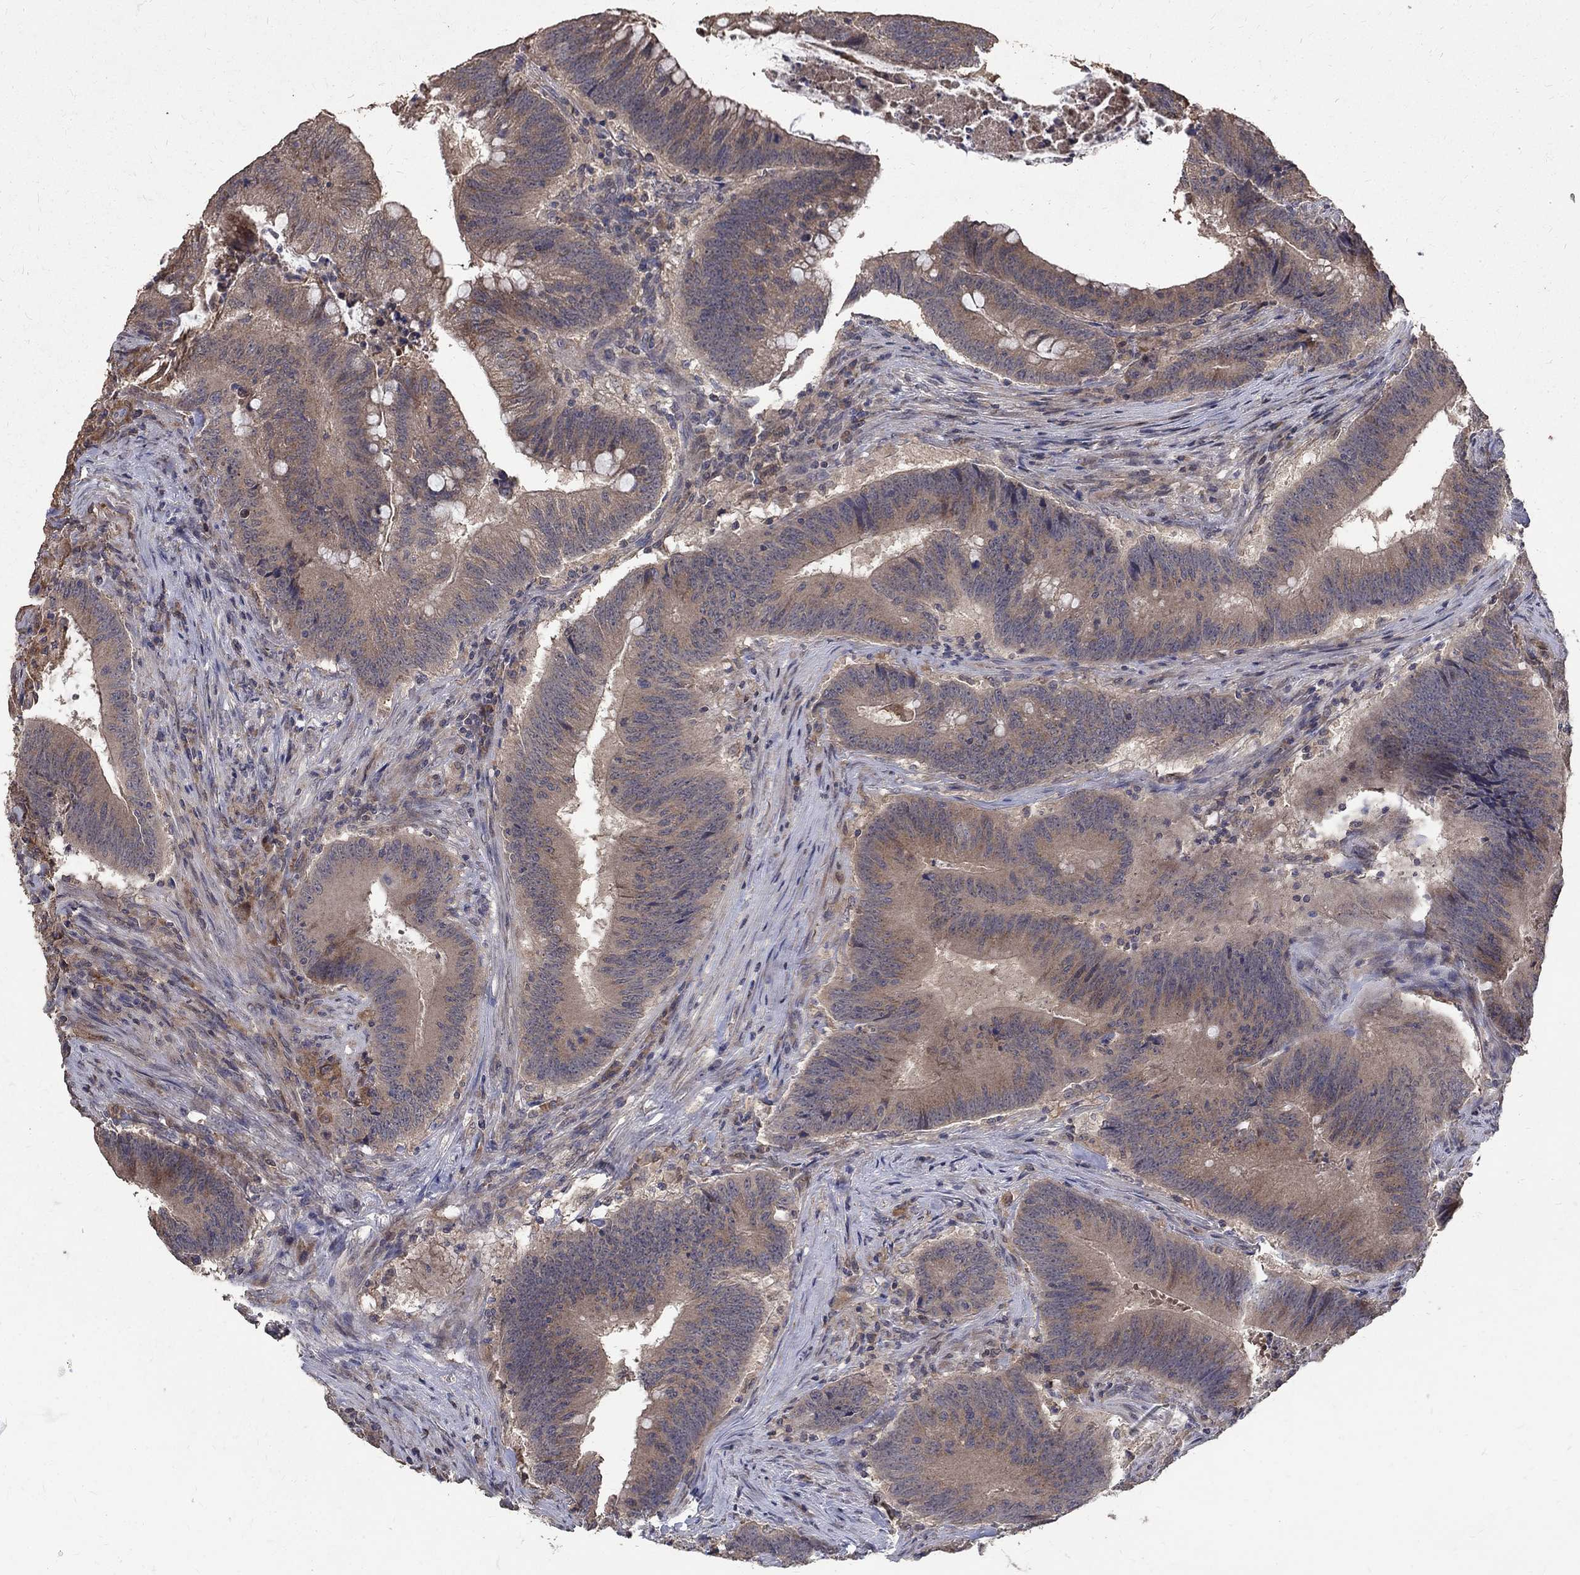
{"staining": {"intensity": "moderate", "quantity": "25%-75%", "location": "cytoplasmic/membranous"}, "tissue": "colorectal cancer", "cell_type": "Tumor cells", "image_type": "cancer", "snomed": [{"axis": "morphology", "description": "Adenocarcinoma, NOS"}, {"axis": "topography", "description": "Colon"}], "caption": "This is a histology image of immunohistochemistry staining of adenocarcinoma (colorectal), which shows moderate expression in the cytoplasmic/membranous of tumor cells.", "gene": "C17orf75", "patient": {"sex": "female", "age": 87}}